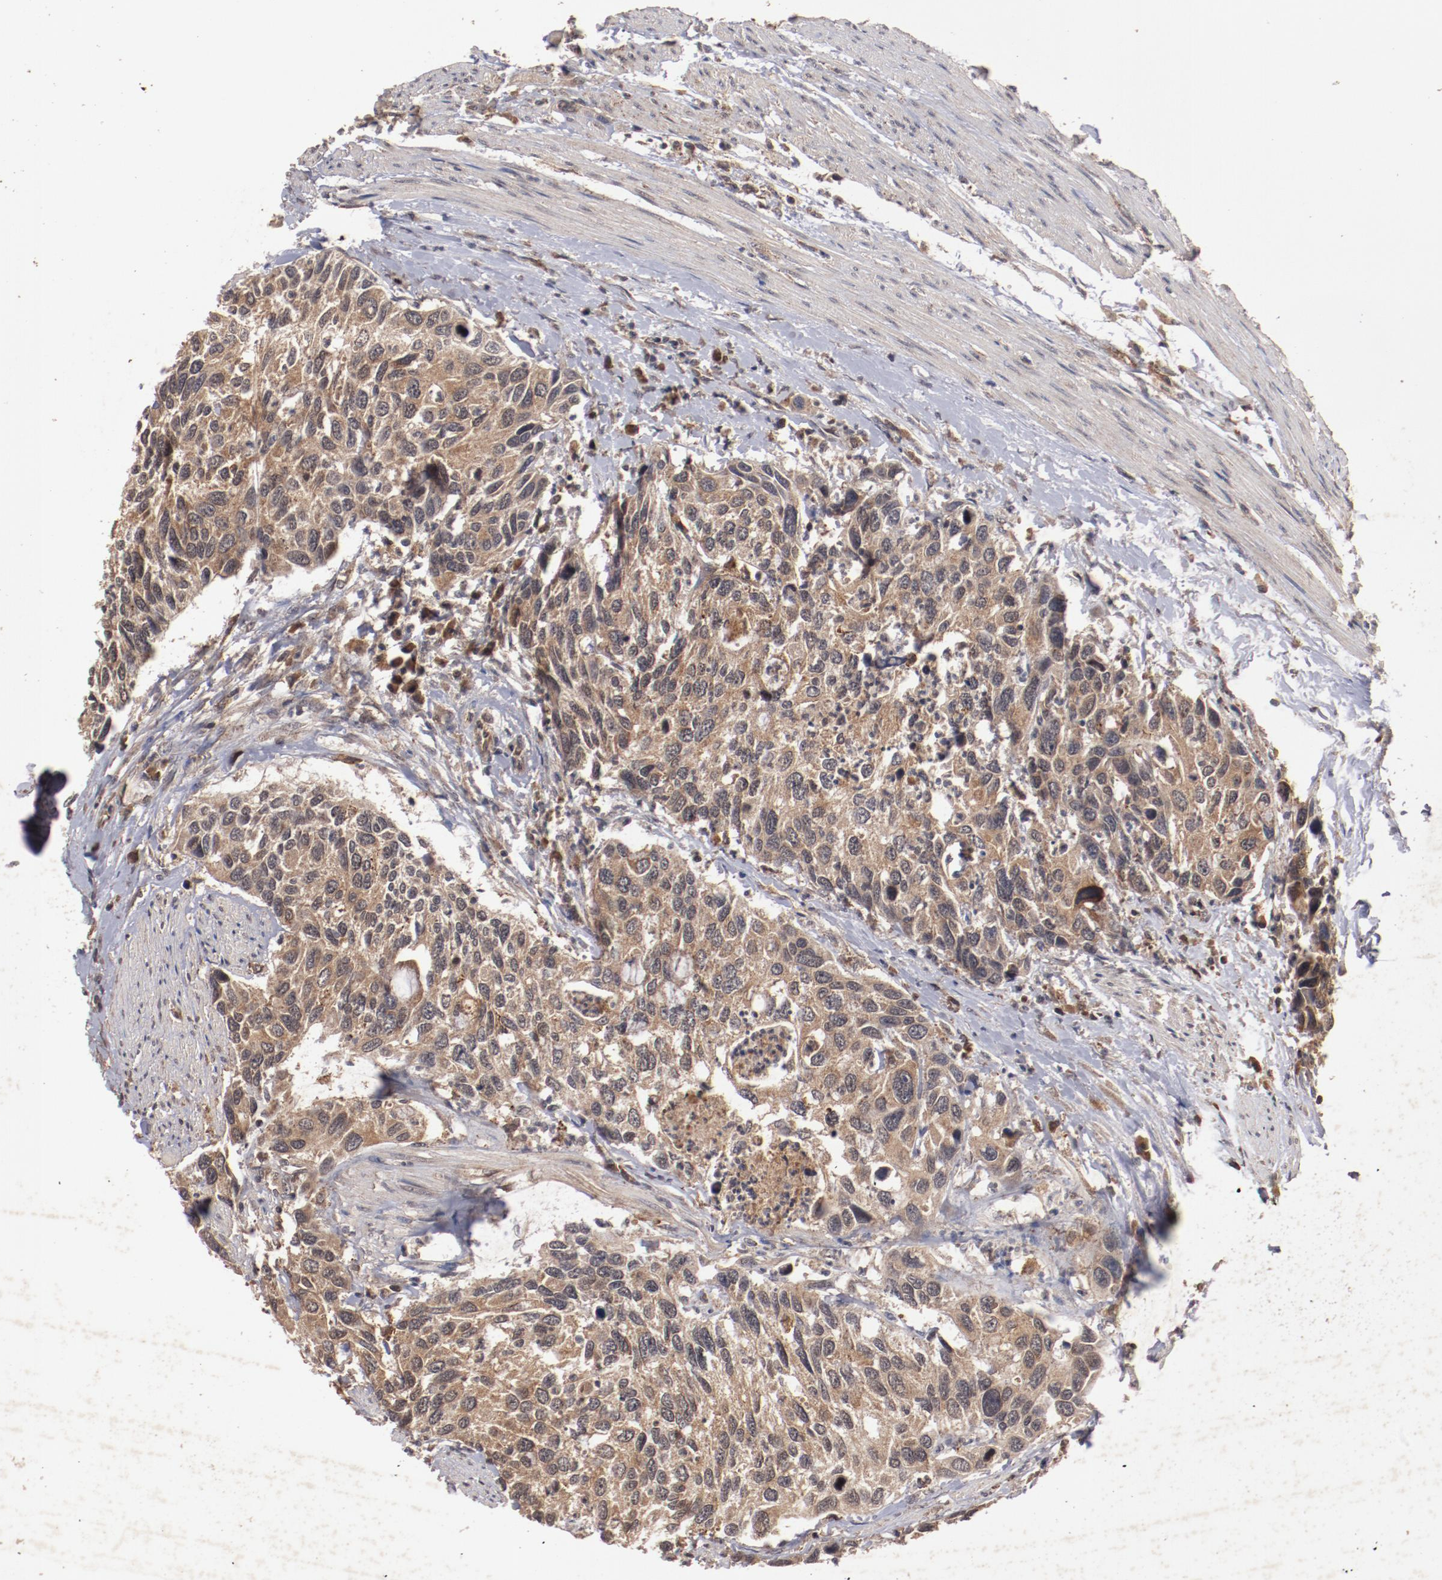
{"staining": {"intensity": "moderate", "quantity": ">75%", "location": "cytoplasmic/membranous"}, "tissue": "urothelial cancer", "cell_type": "Tumor cells", "image_type": "cancer", "snomed": [{"axis": "morphology", "description": "Urothelial carcinoma, High grade"}, {"axis": "topography", "description": "Urinary bladder"}], "caption": "Urothelial cancer stained for a protein demonstrates moderate cytoplasmic/membranous positivity in tumor cells.", "gene": "TENM1", "patient": {"sex": "male", "age": 66}}